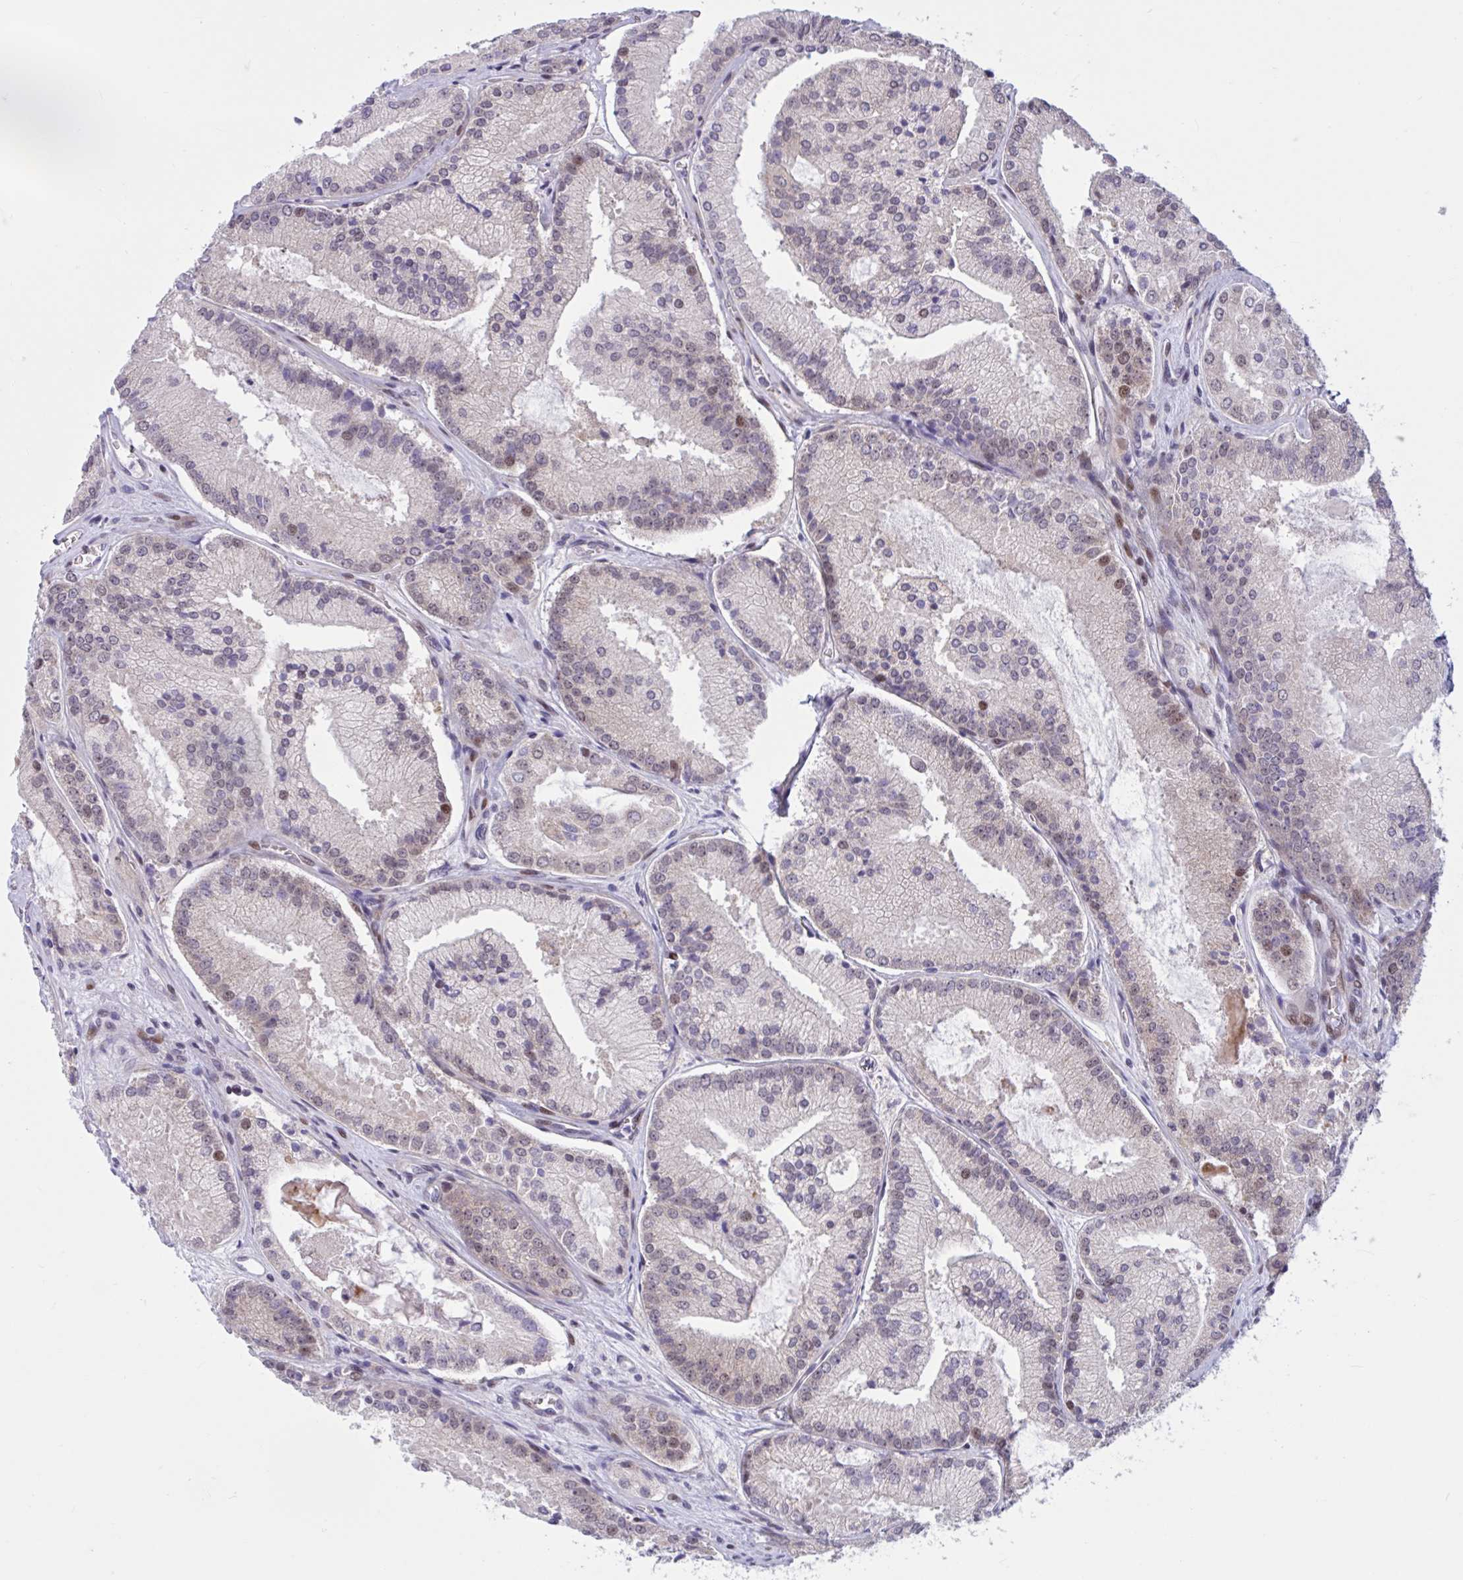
{"staining": {"intensity": "moderate", "quantity": "<25%", "location": "nuclear"}, "tissue": "prostate cancer", "cell_type": "Tumor cells", "image_type": "cancer", "snomed": [{"axis": "morphology", "description": "Adenocarcinoma, High grade"}, {"axis": "topography", "description": "Prostate"}], "caption": "High-grade adenocarcinoma (prostate) tissue exhibits moderate nuclear positivity in about <25% of tumor cells", "gene": "RBL1", "patient": {"sex": "male", "age": 73}}